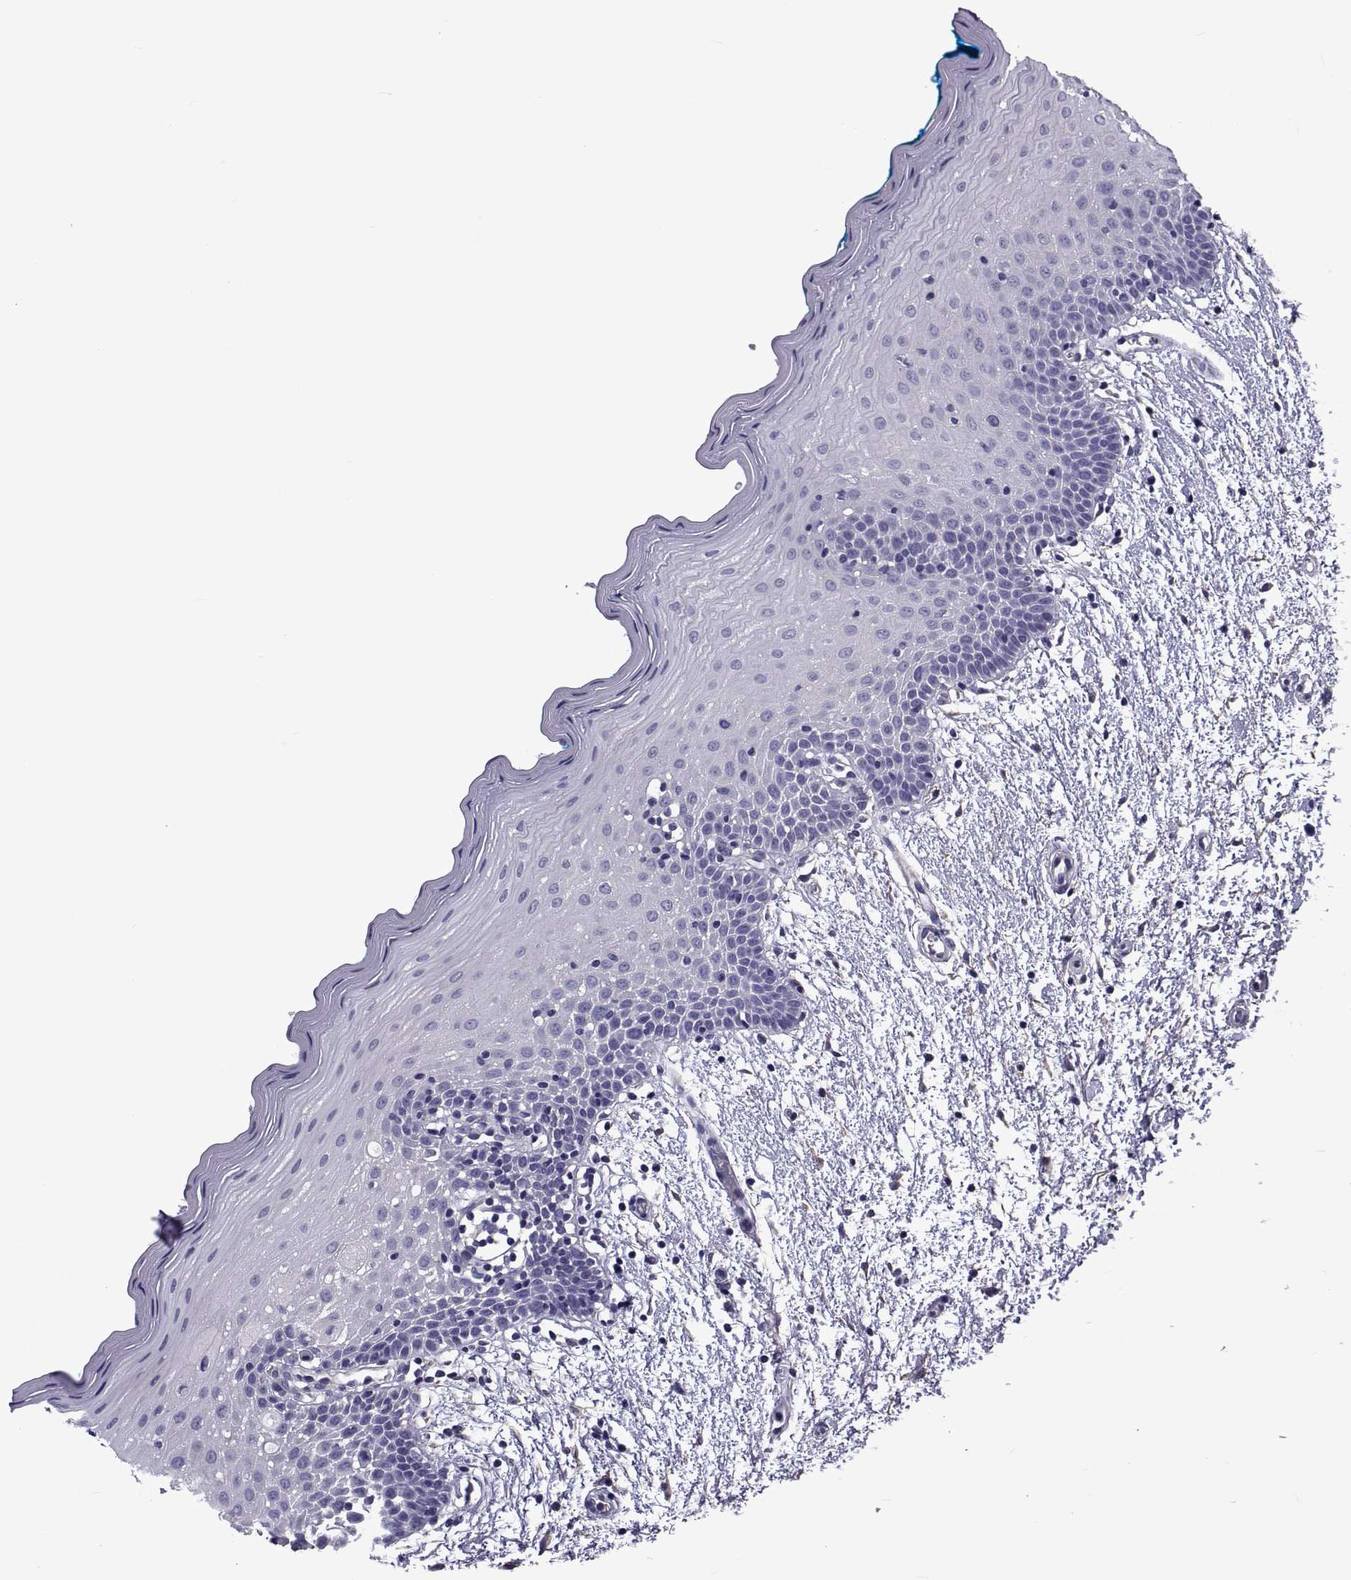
{"staining": {"intensity": "negative", "quantity": "none", "location": "none"}, "tissue": "oral mucosa", "cell_type": "Squamous epithelial cells", "image_type": "normal", "snomed": [{"axis": "morphology", "description": "Normal tissue, NOS"}, {"axis": "morphology", "description": "Squamous cell carcinoma, NOS"}, {"axis": "topography", "description": "Oral tissue"}, {"axis": "topography", "description": "Head-Neck"}], "caption": "This is an immunohistochemistry histopathology image of benign oral mucosa. There is no positivity in squamous epithelial cells.", "gene": "TMC3", "patient": {"sex": "female", "age": 75}}